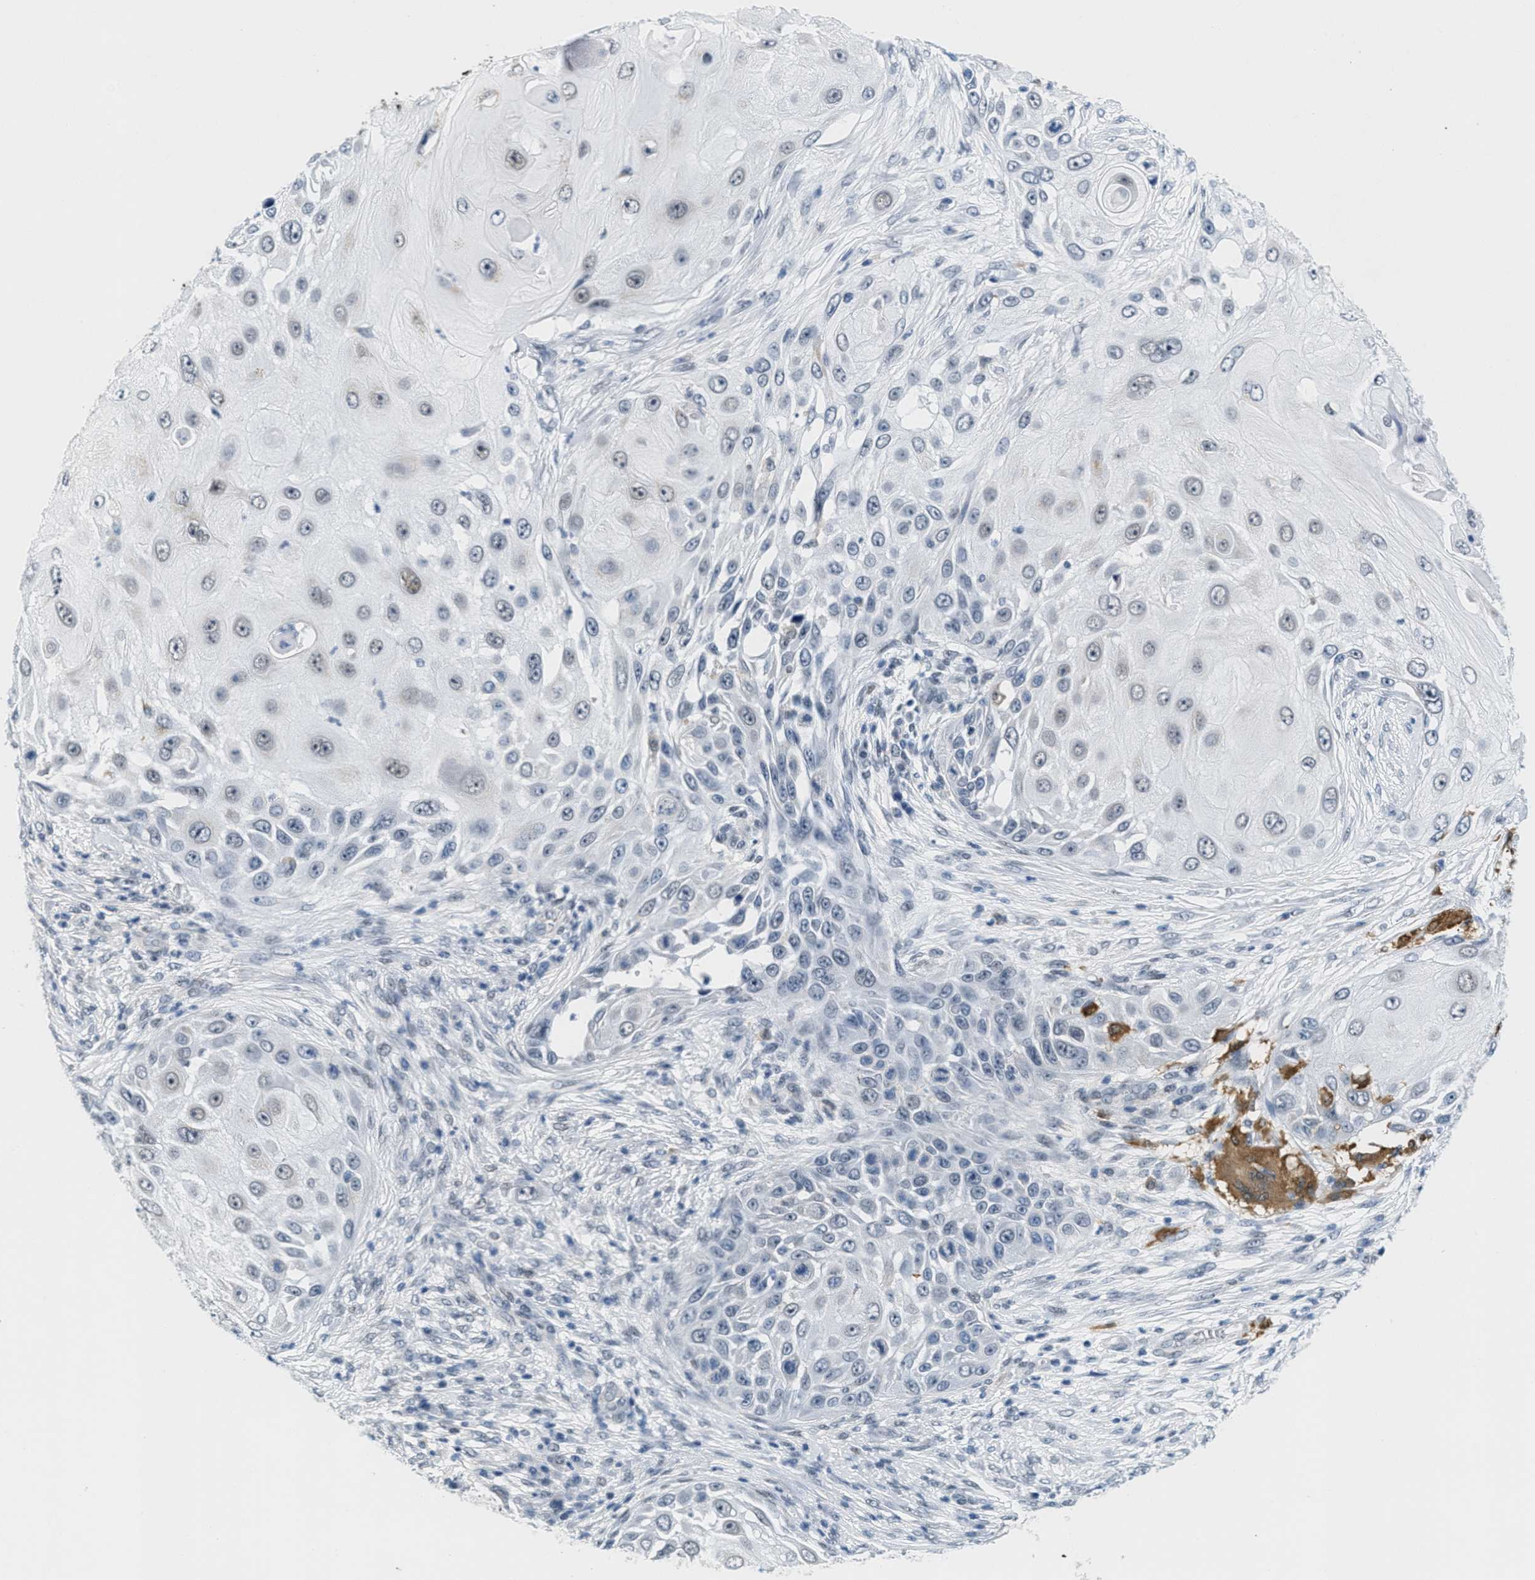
{"staining": {"intensity": "weak", "quantity": "<25%", "location": "nuclear"}, "tissue": "skin cancer", "cell_type": "Tumor cells", "image_type": "cancer", "snomed": [{"axis": "morphology", "description": "Squamous cell carcinoma, NOS"}, {"axis": "topography", "description": "Skin"}], "caption": "Tumor cells are negative for brown protein staining in skin cancer (squamous cell carcinoma). The staining is performed using DAB (3,3'-diaminobenzidine) brown chromogen with nuclei counter-stained in using hematoxylin.", "gene": "HS3ST2", "patient": {"sex": "female", "age": 44}}